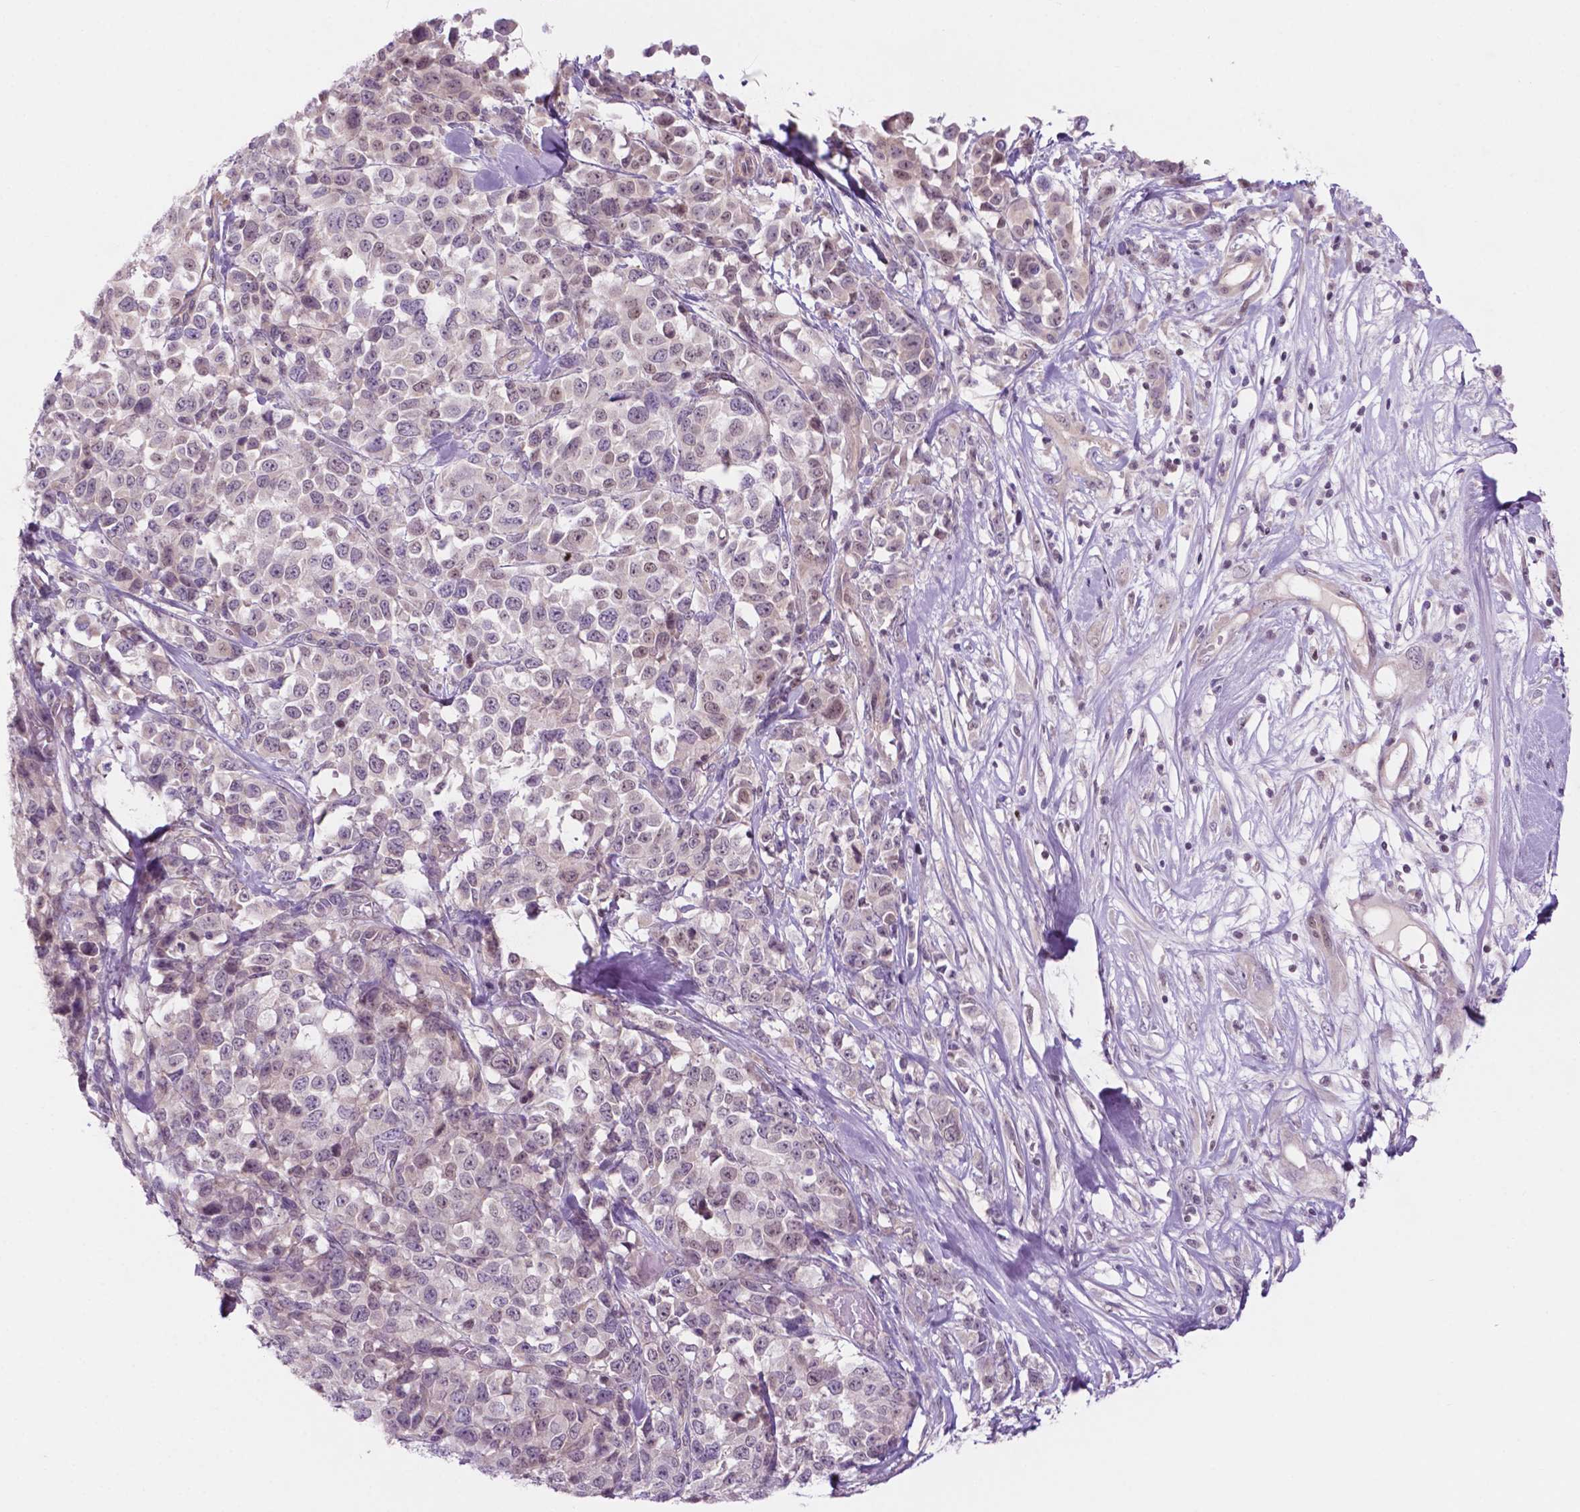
{"staining": {"intensity": "negative", "quantity": "none", "location": "none"}, "tissue": "melanoma", "cell_type": "Tumor cells", "image_type": "cancer", "snomed": [{"axis": "morphology", "description": "Malignant melanoma, Metastatic site"}, {"axis": "topography", "description": "Skin"}], "caption": "This is an IHC image of malignant melanoma (metastatic site). There is no staining in tumor cells.", "gene": "FAM50B", "patient": {"sex": "male", "age": 84}}